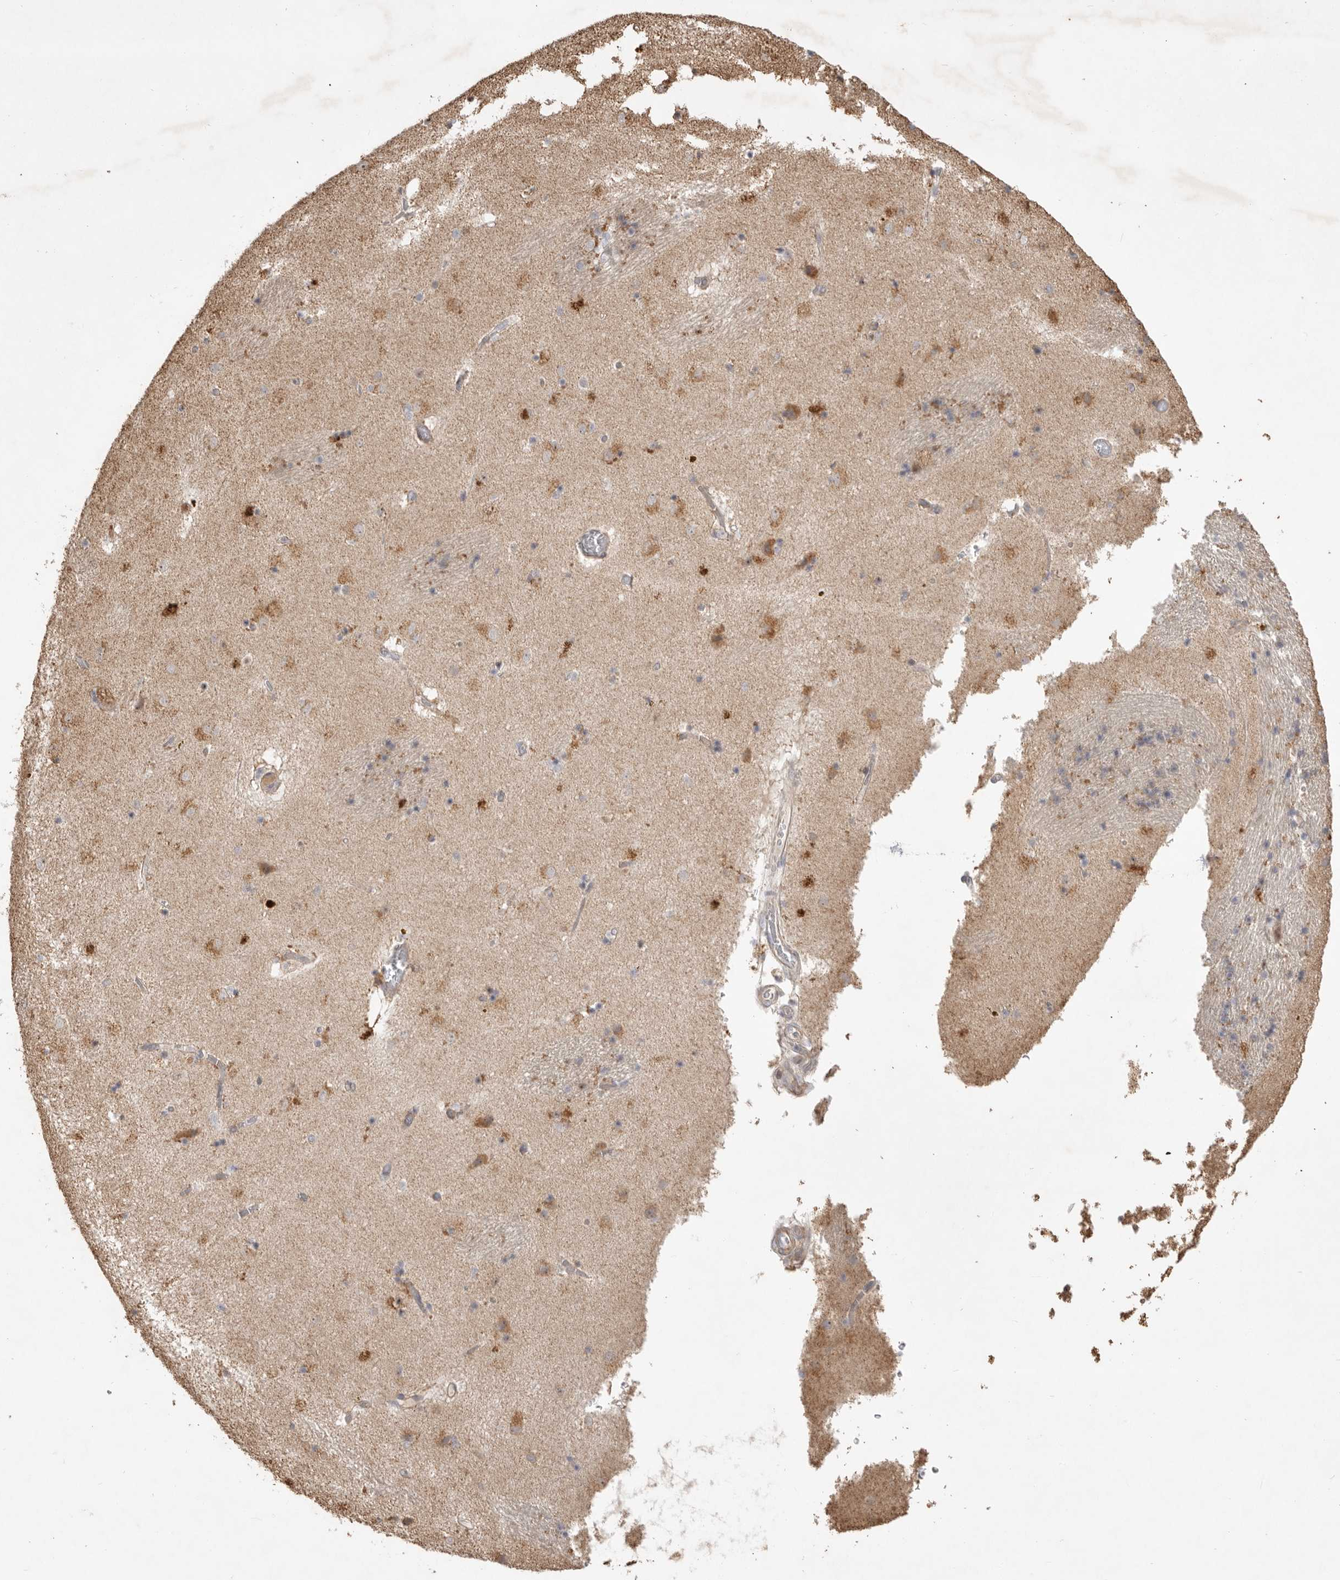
{"staining": {"intensity": "moderate", "quantity": "25%-75%", "location": "cytoplasmic/membranous"}, "tissue": "caudate", "cell_type": "Glial cells", "image_type": "normal", "snomed": [{"axis": "morphology", "description": "Normal tissue, NOS"}, {"axis": "topography", "description": "Lateral ventricle wall"}], "caption": "This photomicrograph reveals IHC staining of unremarkable caudate, with medium moderate cytoplasmic/membranous staining in about 25%-75% of glial cells.", "gene": "DPH7", "patient": {"sex": "male", "age": 70}}